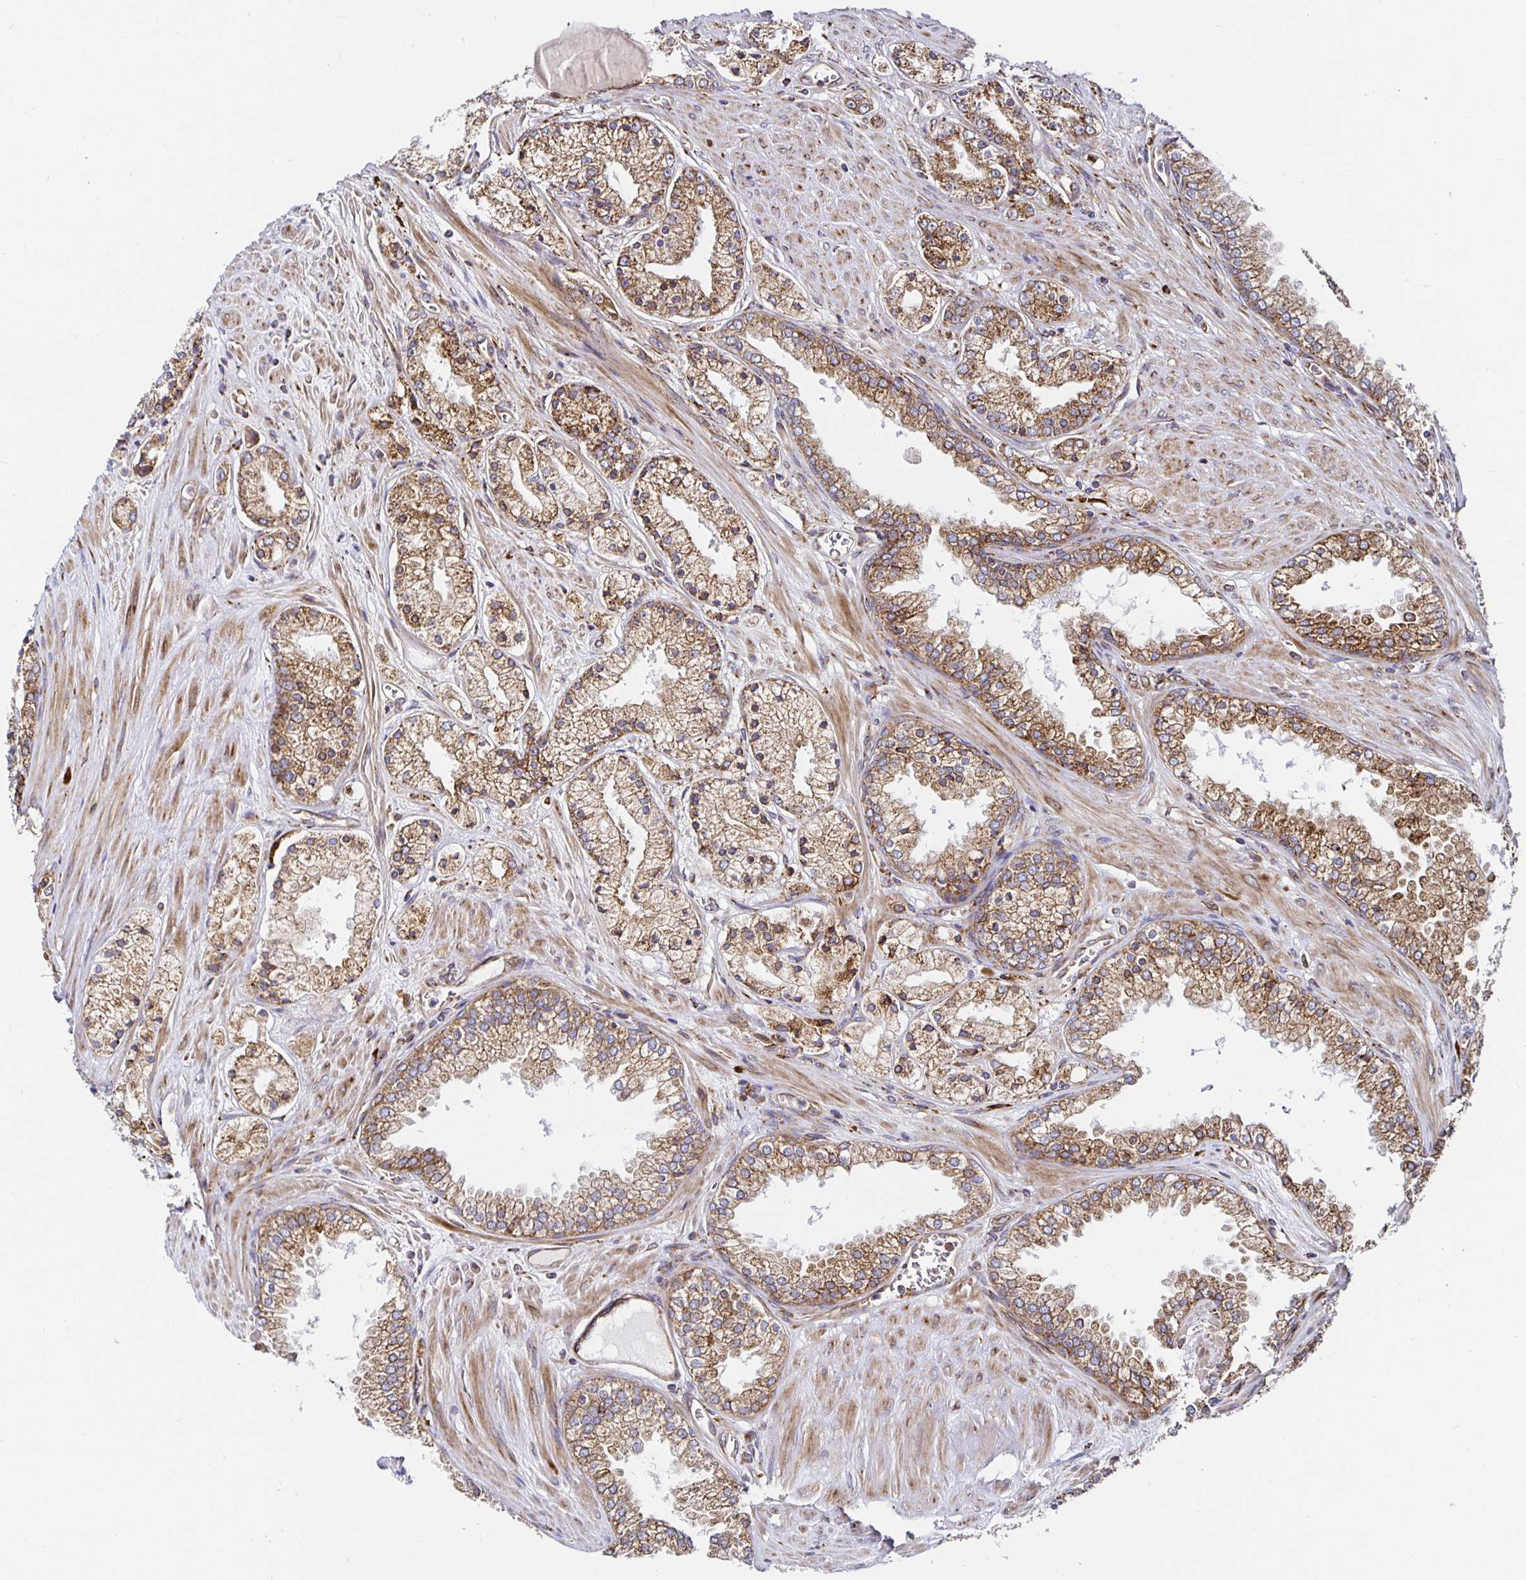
{"staining": {"intensity": "moderate", "quantity": ">75%", "location": "cytoplasmic/membranous"}, "tissue": "prostate cancer", "cell_type": "Tumor cells", "image_type": "cancer", "snomed": [{"axis": "morphology", "description": "Adenocarcinoma, High grade"}, {"axis": "topography", "description": "Prostate"}], "caption": "Brown immunohistochemical staining in human prostate cancer (high-grade adenocarcinoma) demonstrates moderate cytoplasmic/membranous staining in approximately >75% of tumor cells. The staining is performed using DAB (3,3'-diaminobenzidine) brown chromogen to label protein expression. The nuclei are counter-stained blue using hematoxylin.", "gene": "SMYD3", "patient": {"sex": "male", "age": 66}}